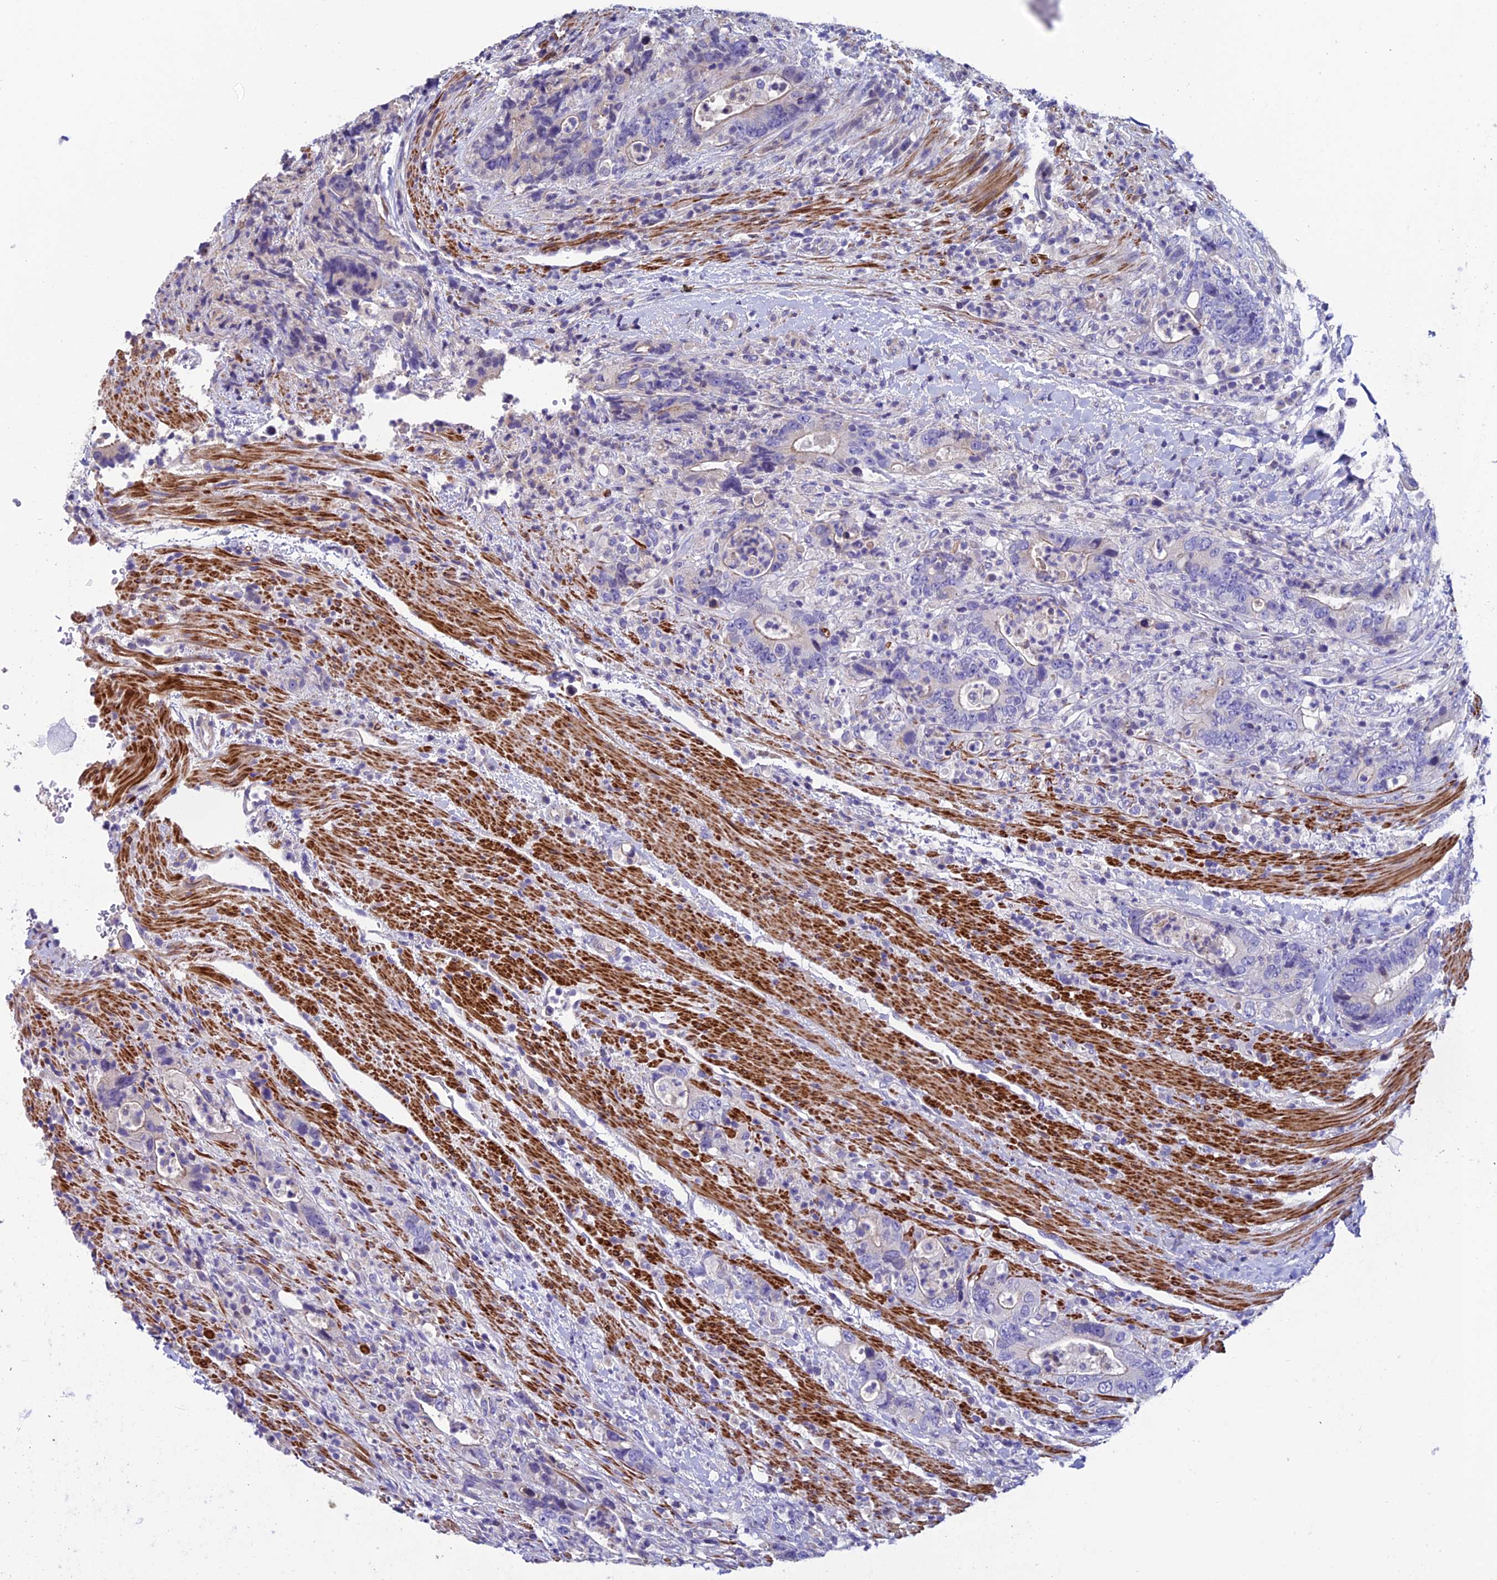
{"staining": {"intensity": "negative", "quantity": "none", "location": "none"}, "tissue": "colorectal cancer", "cell_type": "Tumor cells", "image_type": "cancer", "snomed": [{"axis": "morphology", "description": "Adenocarcinoma, NOS"}, {"axis": "topography", "description": "Colon"}], "caption": "The IHC image has no significant expression in tumor cells of colorectal cancer tissue.", "gene": "FAM178B", "patient": {"sex": "female", "age": 75}}